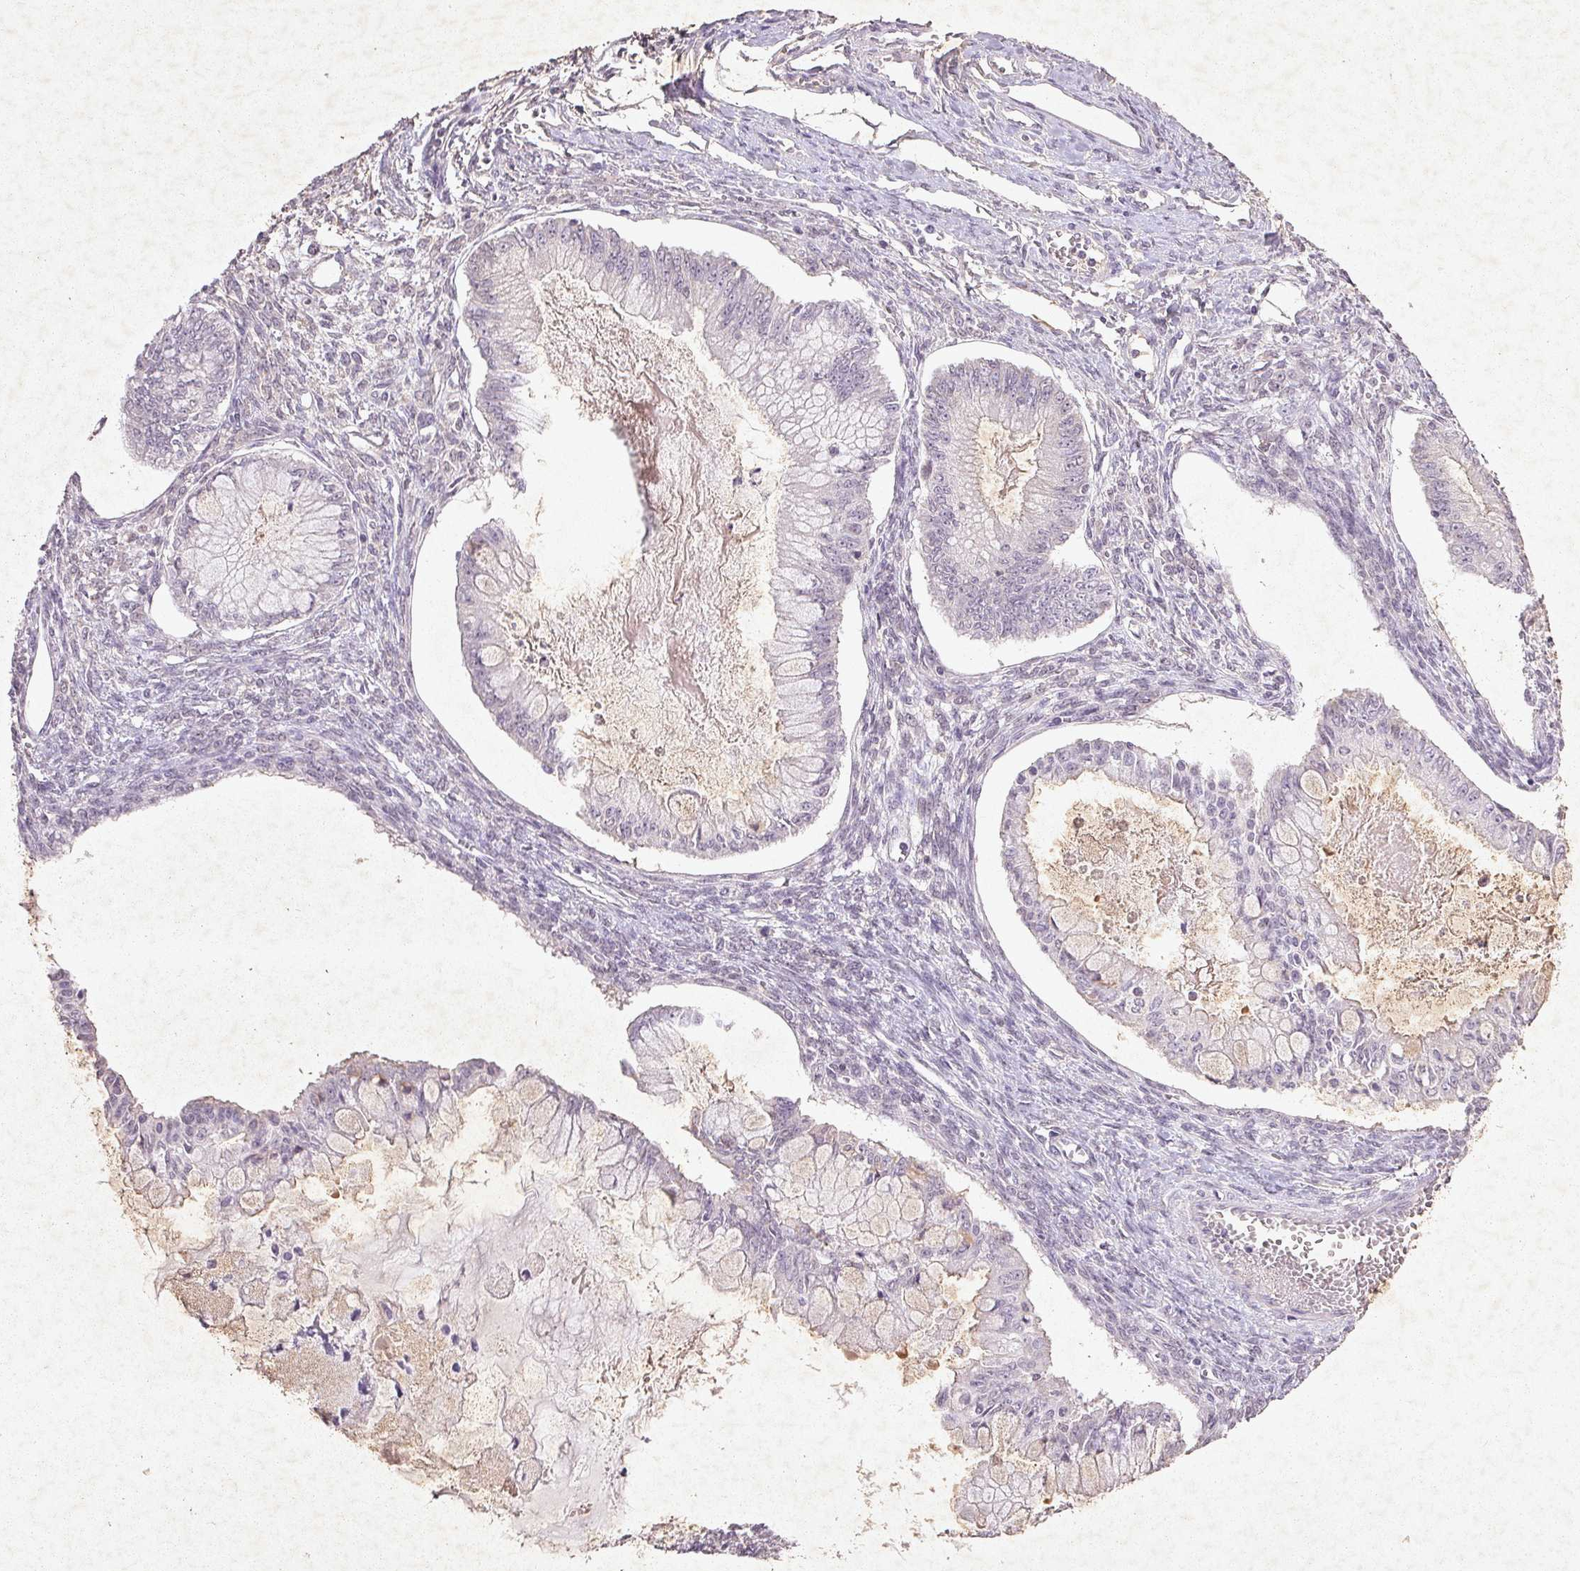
{"staining": {"intensity": "negative", "quantity": "none", "location": "none"}, "tissue": "ovarian cancer", "cell_type": "Tumor cells", "image_type": "cancer", "snomed": [{"axis": "morphology", "description": "Cystadenocarcinoma, mucinous, NOS"}, {"axis": "topography", "description": "Ovary"}], "caption": "DAB immunohistochemical staining of human mucinous cystadenocarcinoma (ovarian) shows no significant staining in tumor cells.", "gene": "FAM168B", "patient": {"sex": "female", "age": 34}}